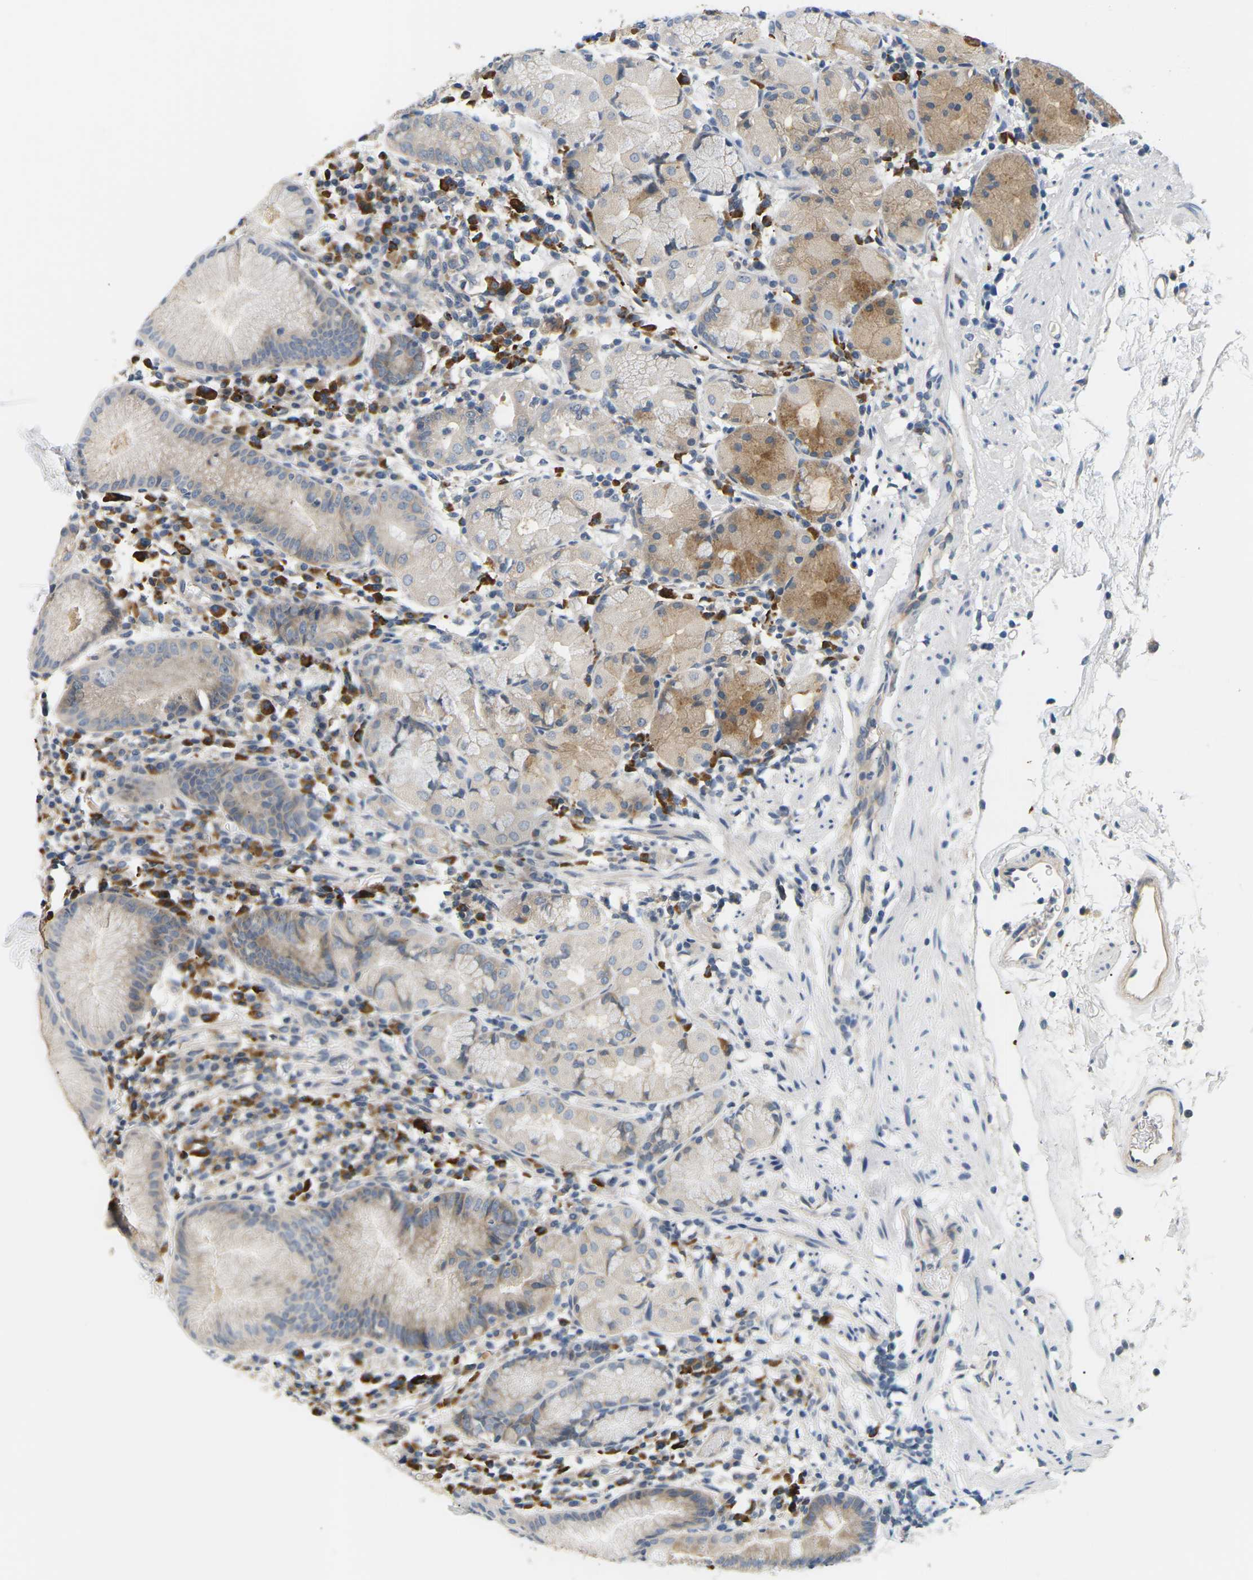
{"staining": {"intensity": "moderate", "quantity": "<25%", "location": "cytoplasmic/membranous"}, "tissue": "stomach", "cell_type": "Glandular cells", "image_type": "normal", "snomed": [{"axis": "morphology", "description": "Normal tissue, NOS"}, {"axis": "topography", "description": "Stomach"}, {"axis": "topography", "description": "Stomach, lower"}], "caption": "Unremarkable stomach was stained to show a protein in brown. There is low levels of moderate cytoplasmic/membranous expression in about <25% of glandular cells. The staining is performed using DAB brown chromogen to label protein expression. The nuclei are counter-stained blue using hematoxylin.", "gene": "EVA1C", "patient": {"sex": "female", "age": 75}}